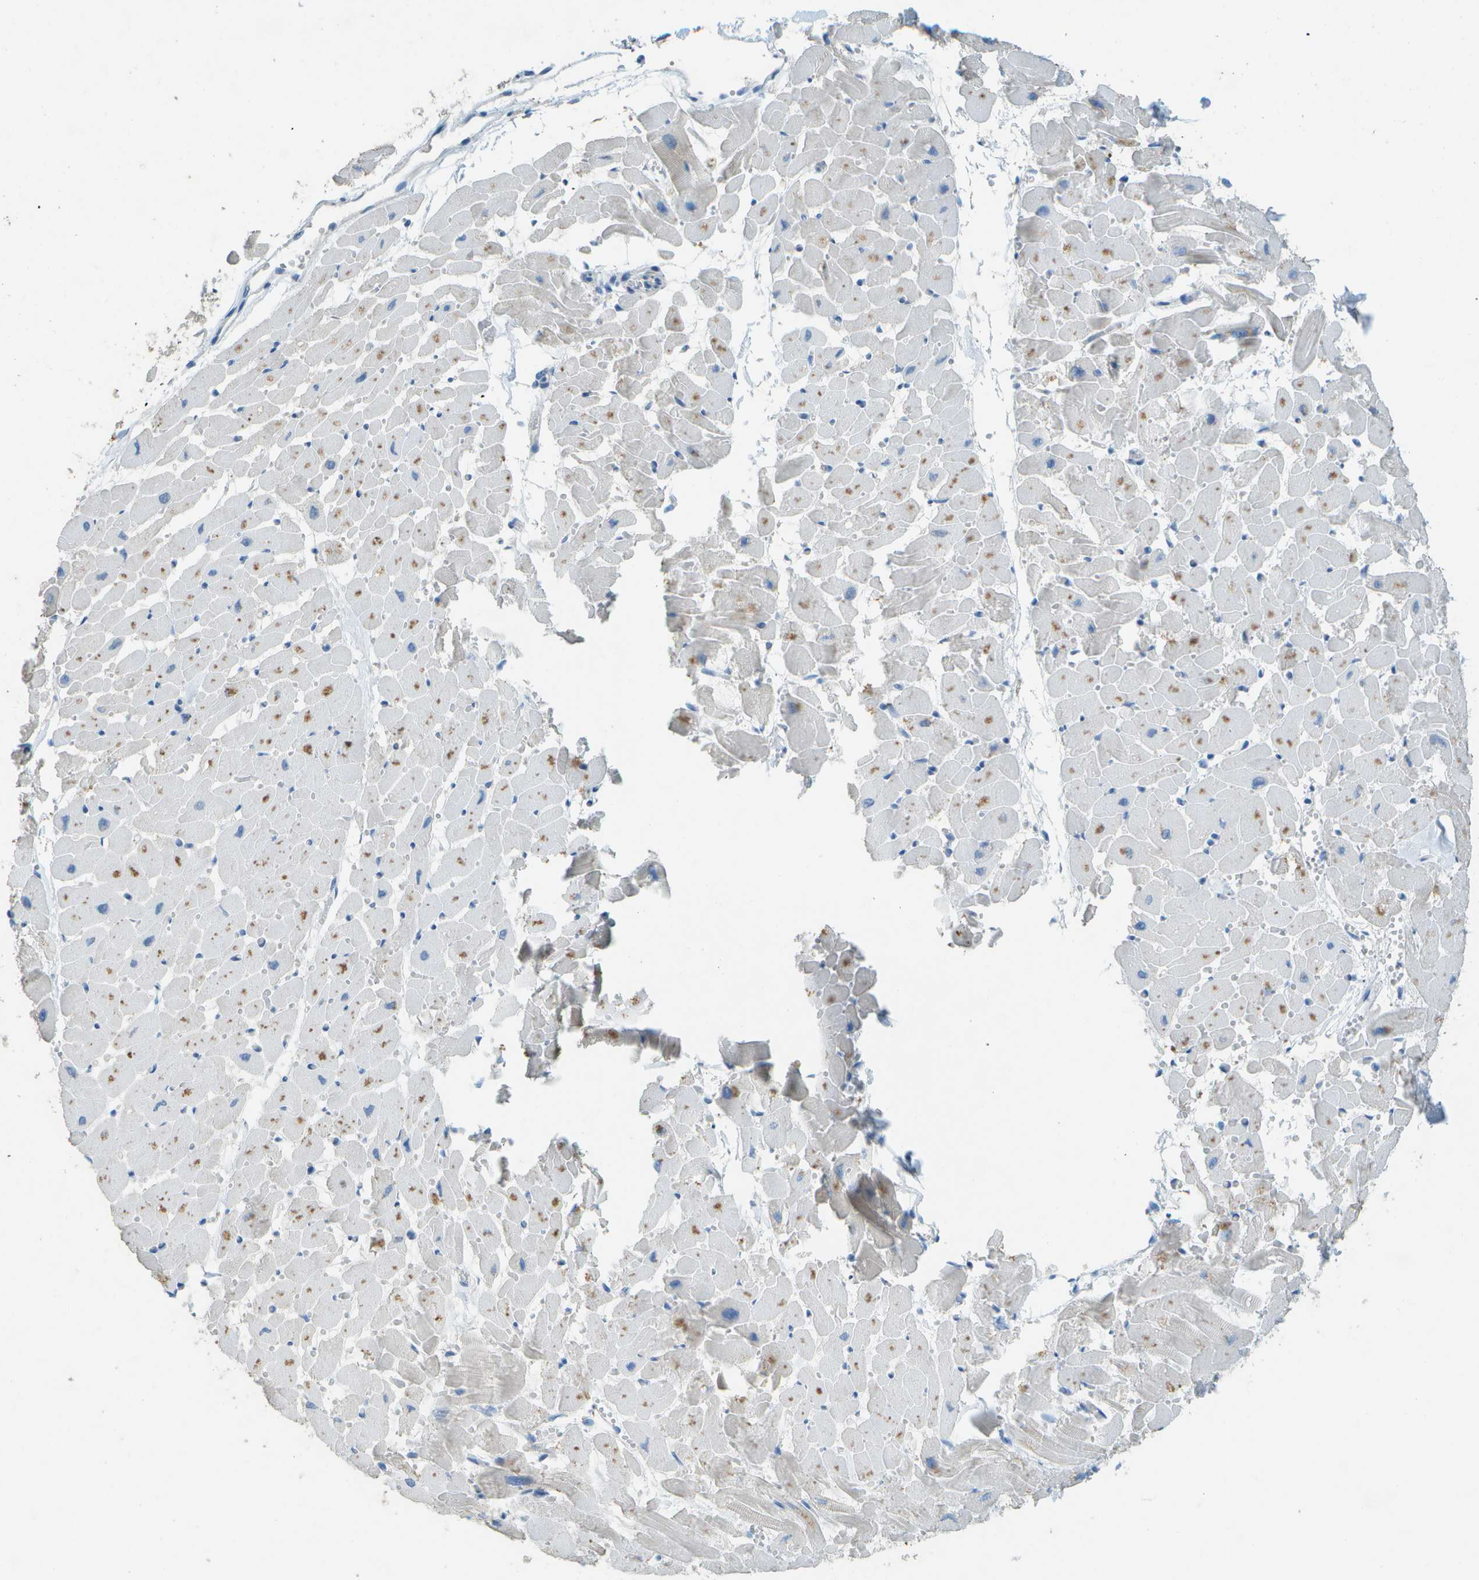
{"staining": {"intensity": "moderate", "quantity": "25%-75%", "location": "cytoplasmic/membranous"}, "tissue": "heart muscle", "cell_type": "Cardiomyocytes", "image_type": "normal", "snomed": [{"axis": "morphology", "description": "Normal tissue, NOS"}, {"axis": "topography", "description": "Heart"}], "caption": "Cardiomyocytes display medium levels of moderate cytoplasmic/membranous staining in approximately 25%-75% of cells in unremarkable human heart muscle. (brown staining indicates protein expression, while blue staining denotes nuclei).", "gene": "LGI2", "patient": {"sex": "female", "age": 19}}